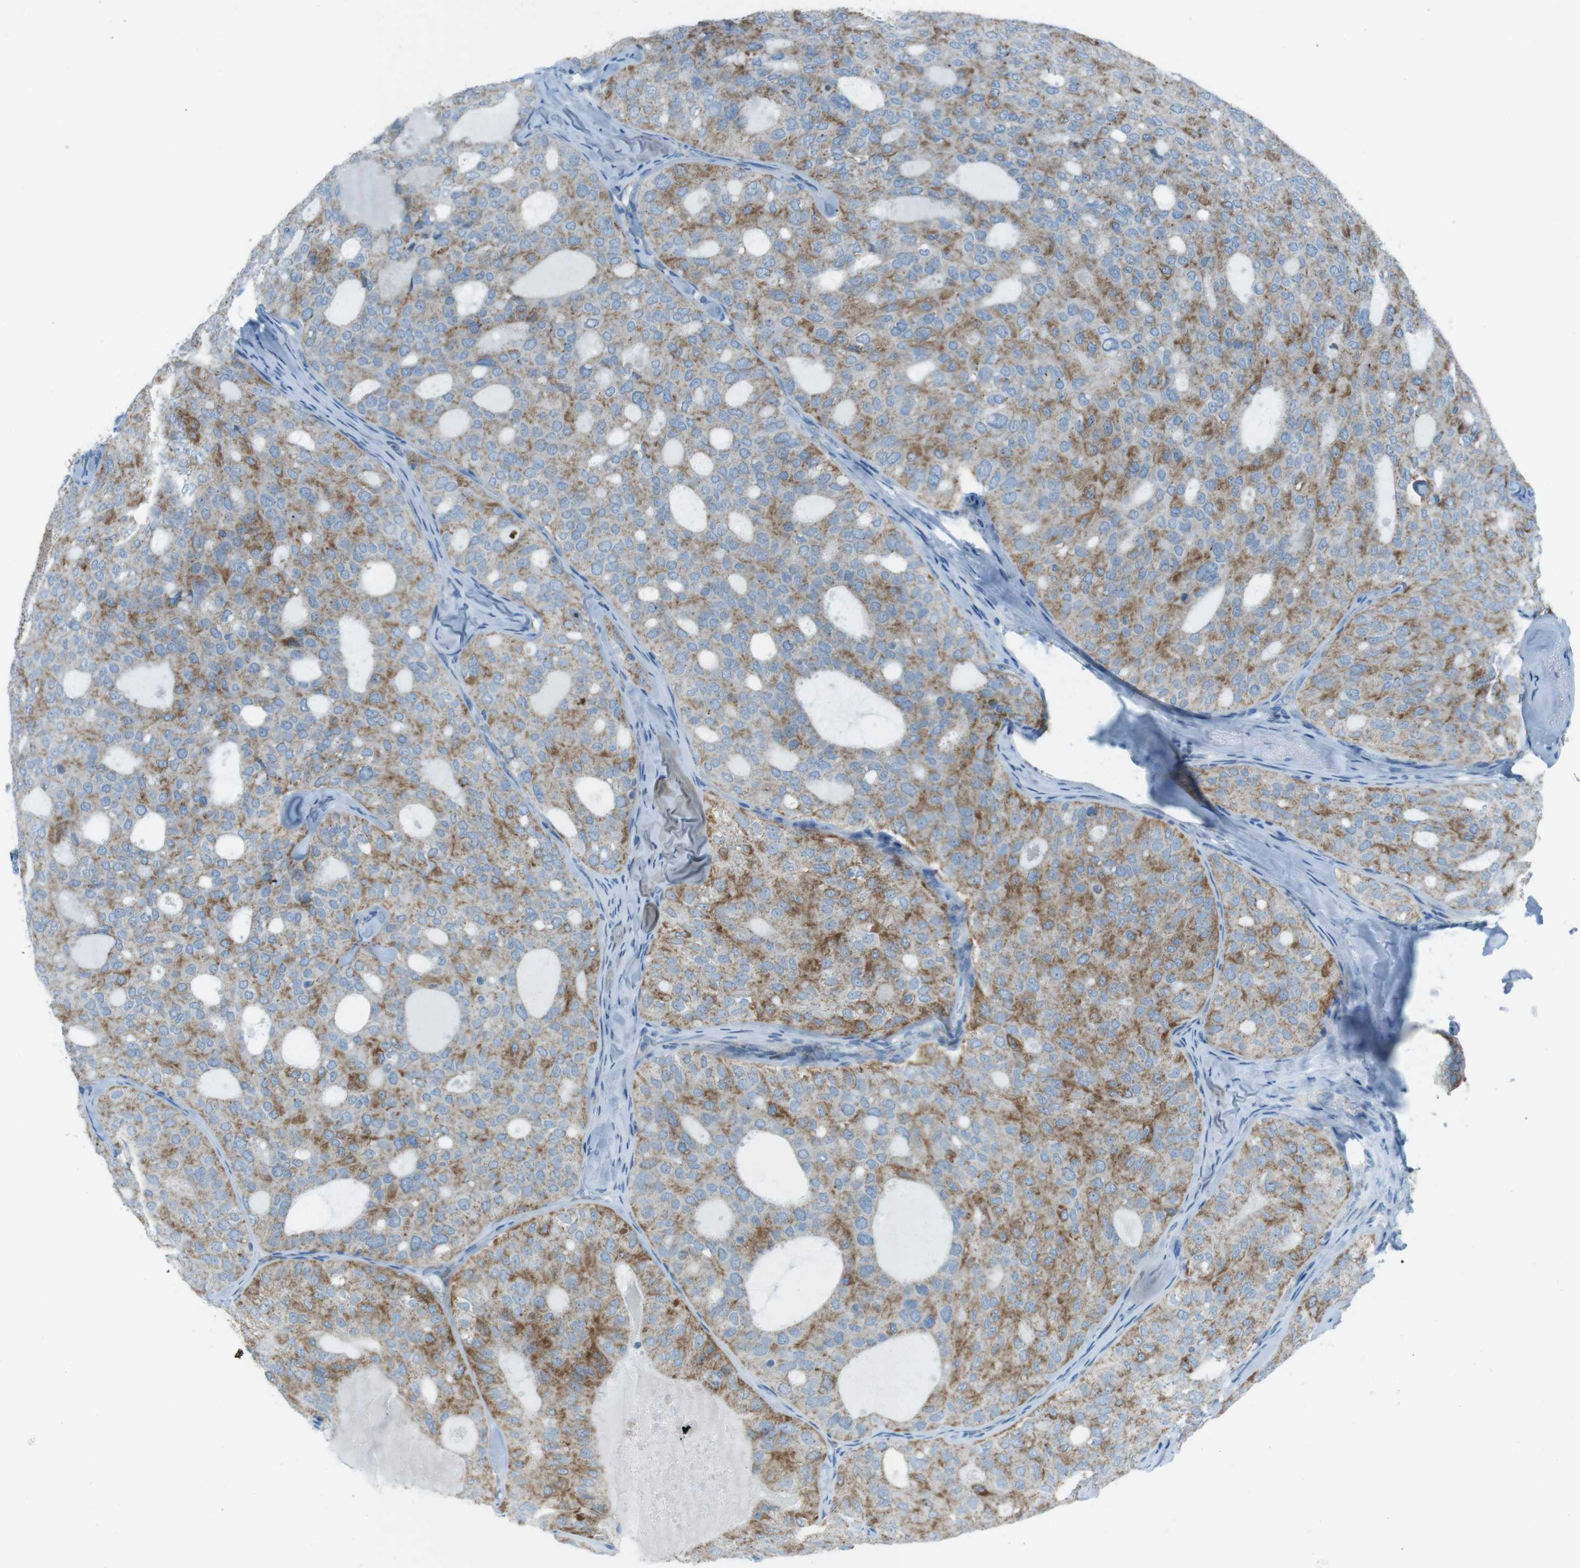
{"staining": {"intensity": "moderate", "quantity": ">75%", "location": "cytoplasmic/membranous"}, "tissue": "thyroid cancer", "cell_type": "Tumor cells", "image_type": "cancer", "snomed": [{"axis": "morphology", "description": "Follicular adenoma carcinoma, NOS"}, {"axis": "topography", "description": "Thyroid gland"}], "caption": "Brown immunohistochemical staining in human thyroid cancer (follicular adenoma carcinoma) reveals moderate cytoplasmic/membranous positivity in about >75% of tumor cells.", "gene": "DNAJA3", "patient": {"sex": "male", "age": 75}}